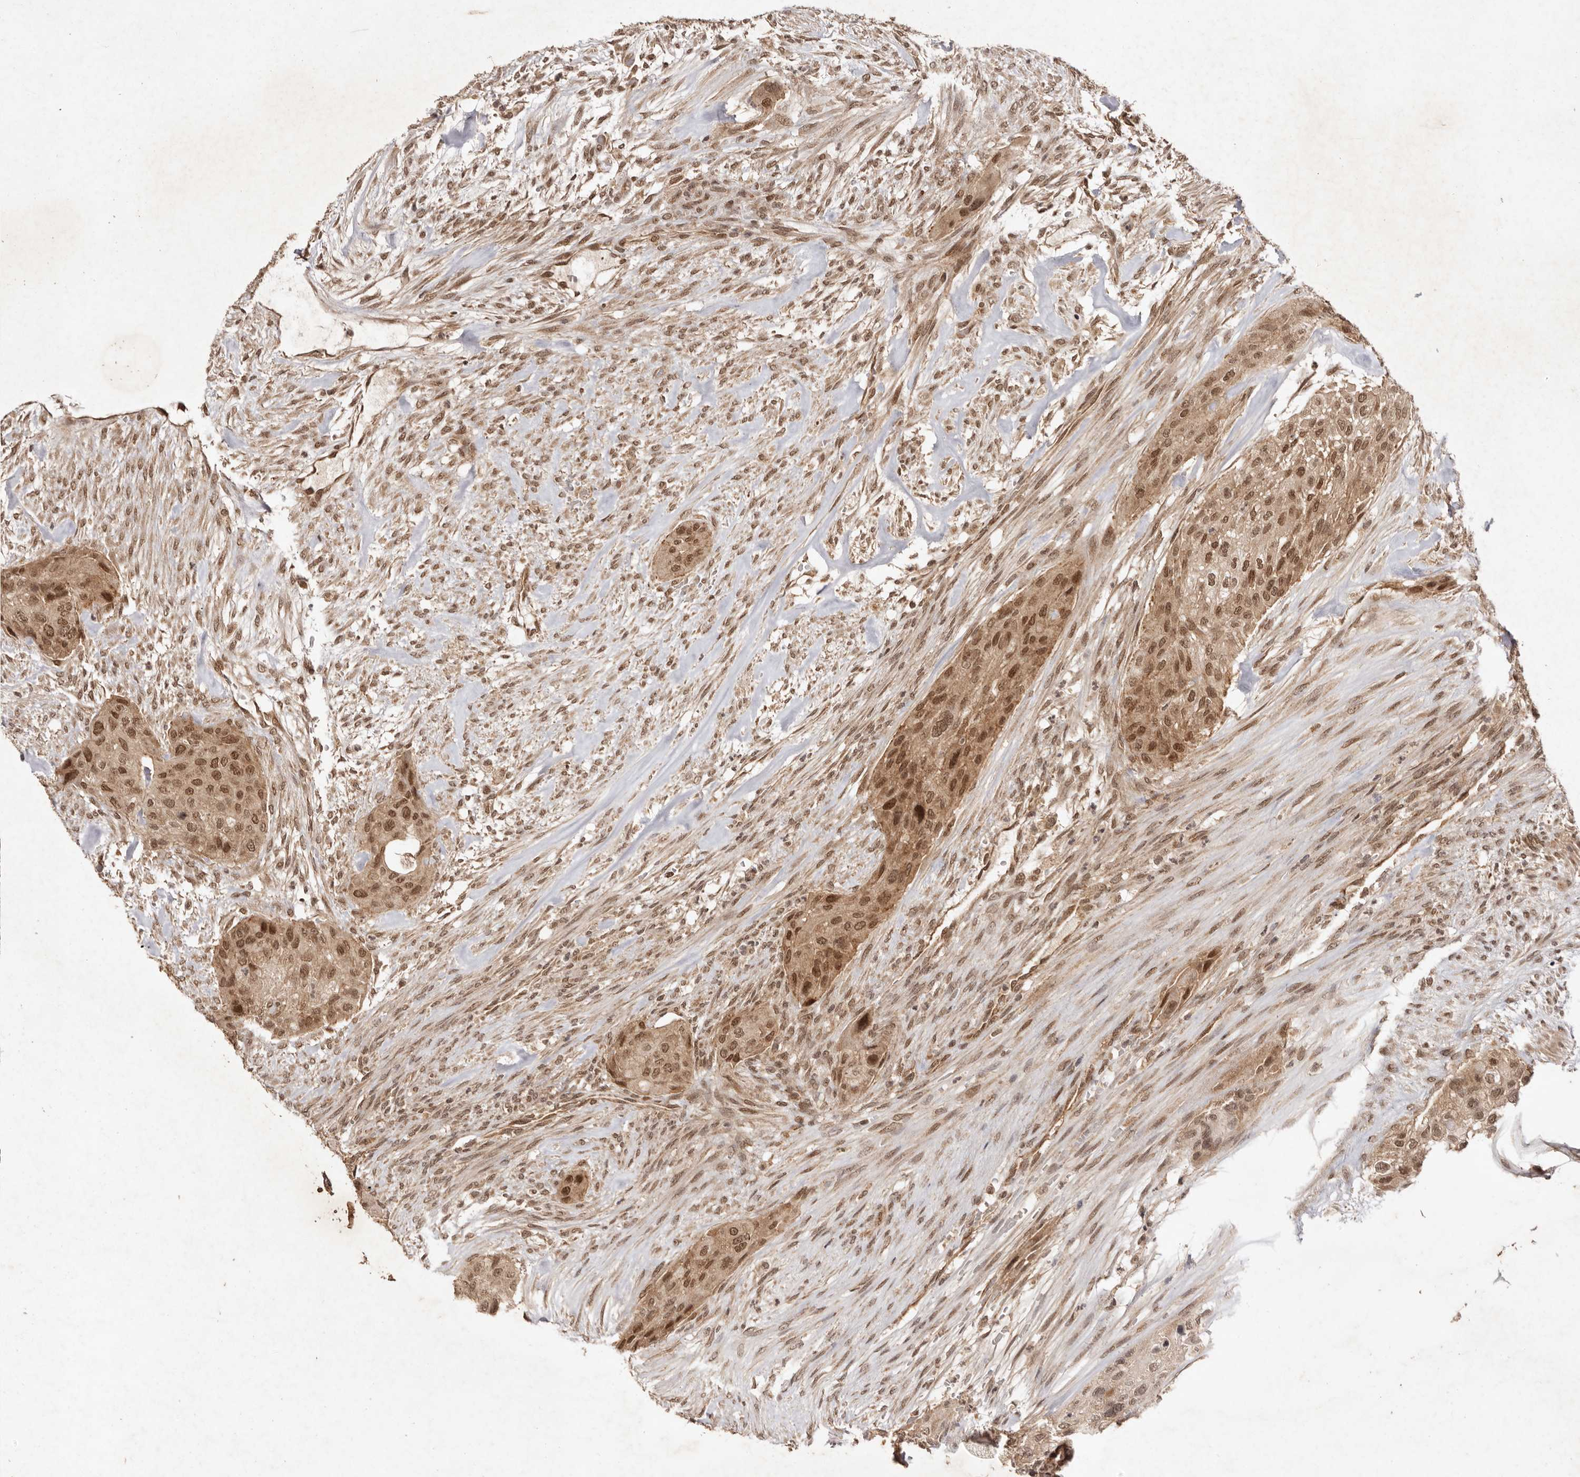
{"staining": {"intensity": "moderate", "quantity": ">75%", "location": "cytoplasmic/membranous,nuclear"}, "tissue": "urothelial cancer", "cell_type": "Tumor cells", "image_type": "cancer", "snomed": [{"axis": "morphology", "description": "Urothelial carcinoma, High grade"}, {"axis": "topography", "description": "Urinary bladder"}], "caption": "The image shows immunohistochemical staining of urothelial carcinoma (high-grade). There is moderate cytoplasmic/membranous and nuclear staining is appreciated in approximately >75% of tumor cells.", "gene": "TARS2", "patient": {"sex": "male", "age": 35}}